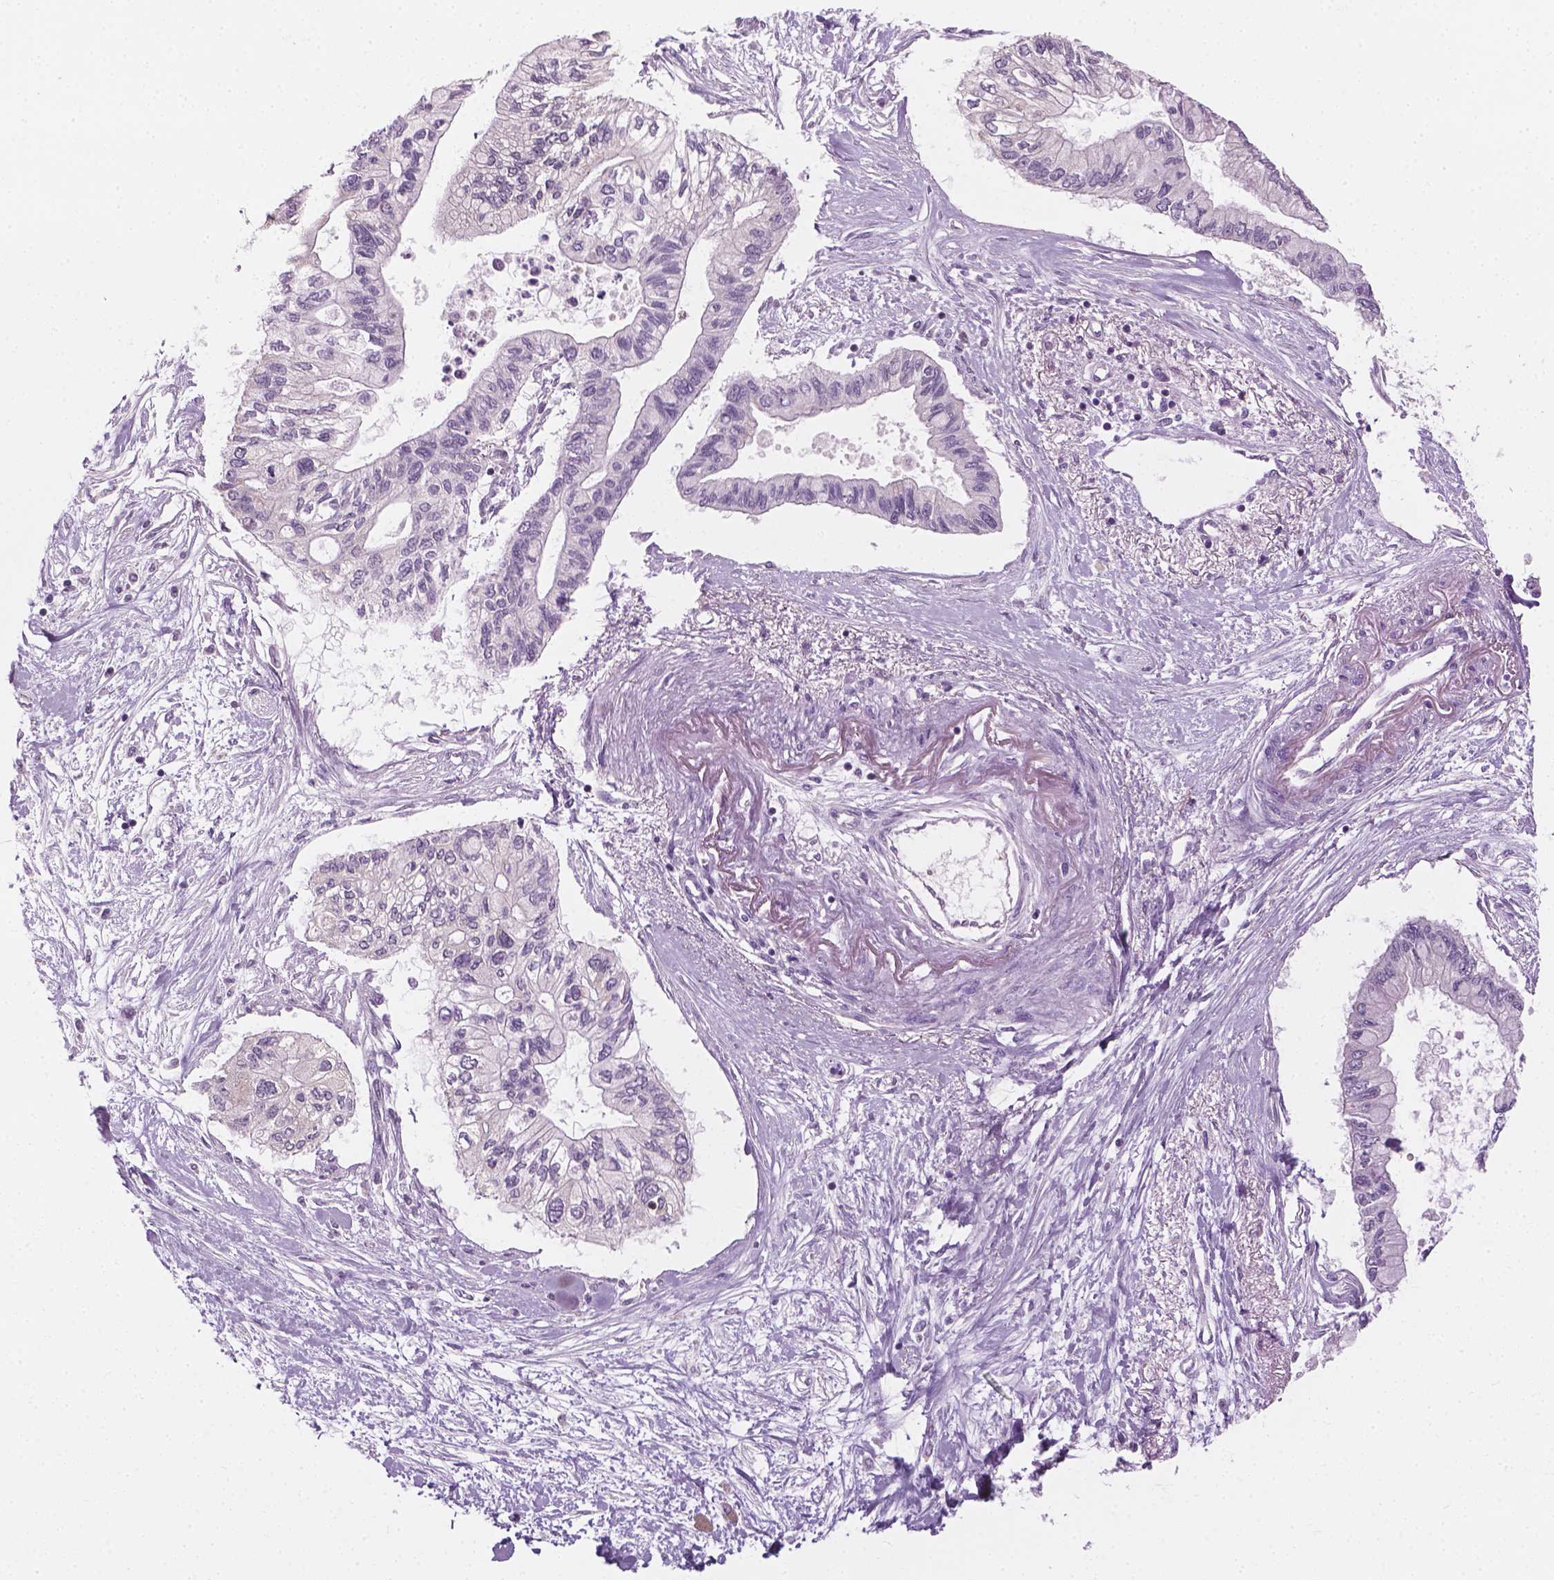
{"staining": {"intensity": "negative", "quantity": "none", "location": "none"}, "tissue": "pancreatic cancer", "cell_type": "Tumor cells", "image_type": "cancer", "snomed": [{"axis": "morphology", "description": "Adenocarcinoma, NOS"}, {"axis": "topography", "description": "Pancreas"}], "caption": "This is a image of immunohistochemistry staining of pancreatic cancer (adenocarcinoma), which shows no expression in tumor cells.", "gene": "CFAP126", "patient": {"sex": "female", "age": 77}}